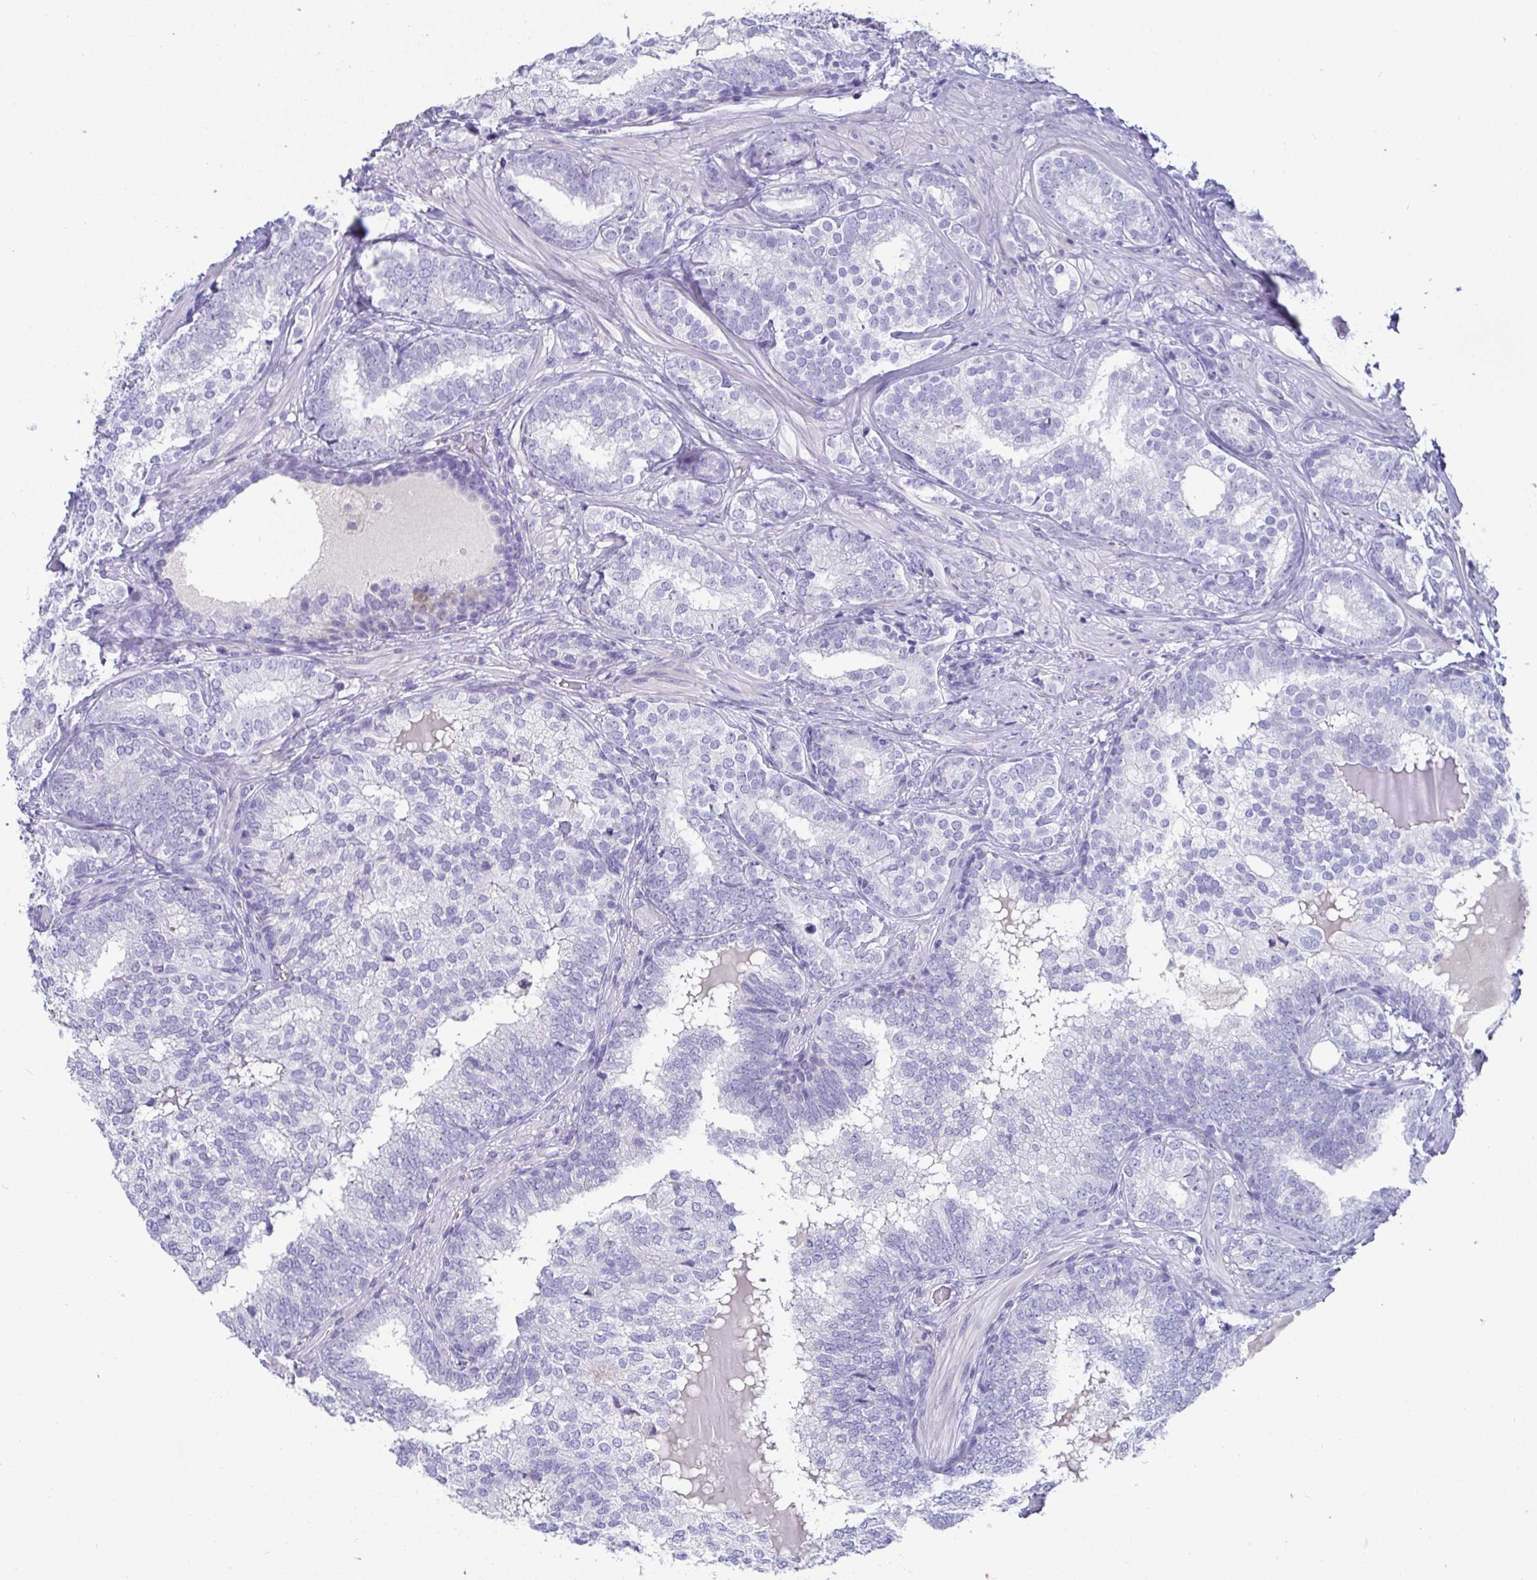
{"staining": {"intensity": "negative", "quantity": "none", "location": "none"}, "tissue": "prostate cancer", "cell_type": "Tumor cells", "image_type": "cancer", "snomed": [{"axis": "morphology", "description": "Adenocarcinoma, High grade"}, {"axis": "topography", "description": "Prostate"}], "caption": "An immunohistochemistry (IHC) histopathology image of prostate cancer (high-grade adenocarcinoma) is shown. There is no staining in tumor cells of prostate cancer (high-grade adenocarcinoma).", "gene": "TMEM241", "patient": {"sex": "male", "age": 72}}